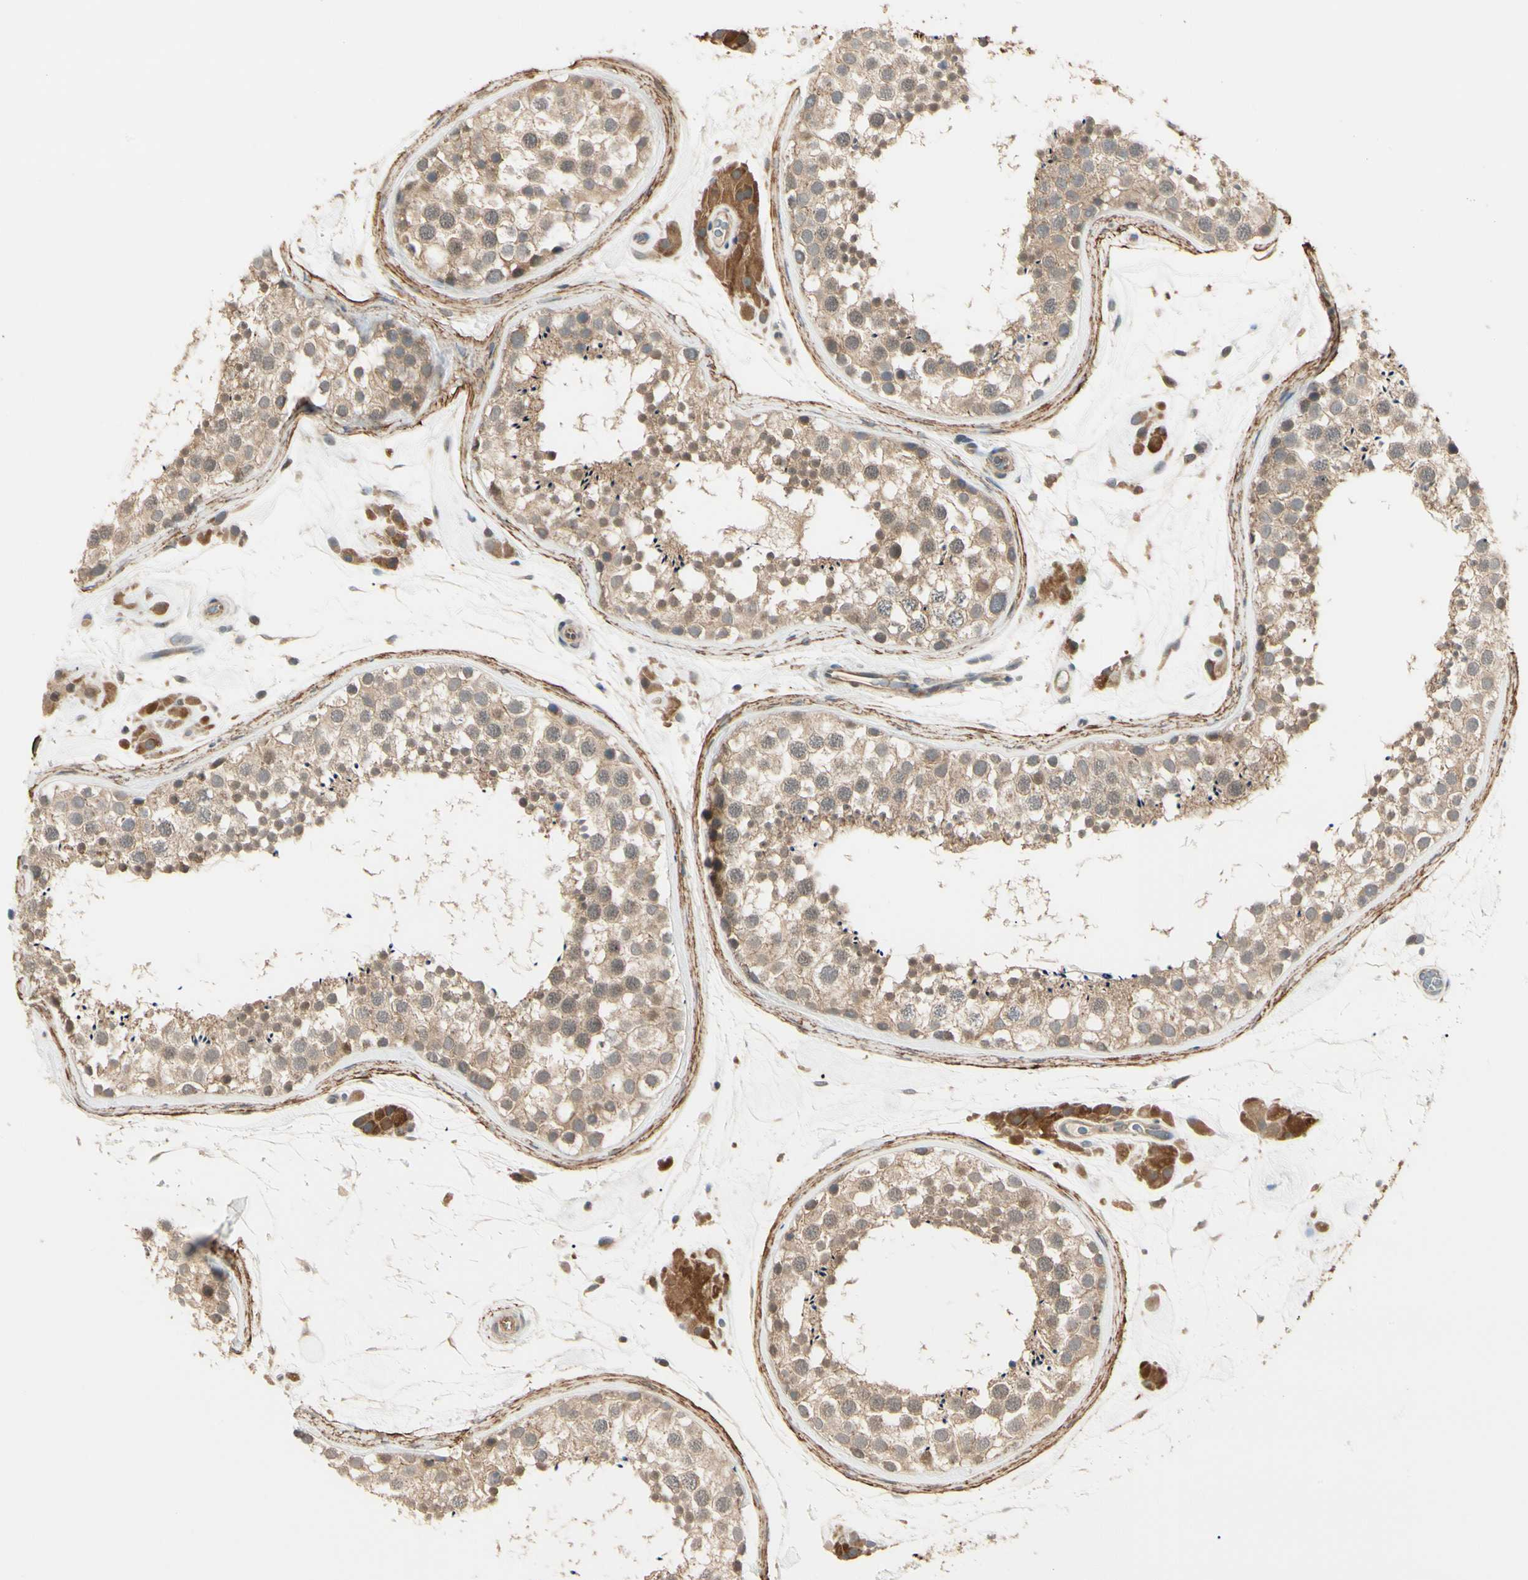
{"staining": {"intensity": "moderate", "quantity": ">75%", "location": "cytoplasmic/membranous"}, "tissue": "testis", "cell_type": "Cells in seminiferous ducts", "image_type": "normal", "snomed": [{"axis": "morphology", "description": "Normal tissue, NOS"}, {"axis": "topography", "description": "Testis"}], "caption": "A brown stain highlights moderate cytoplasmic/membranous expression of a protein in cells in seminiferous ducts of benign testis. (Stains: DAB (3,3'-diaminobenzidine) in brown, nuclei in blue, Microscopy: brightfield microscopy at high magnification).", "gene": "F2R", "patient": {"sex": "male", "age": 46}}